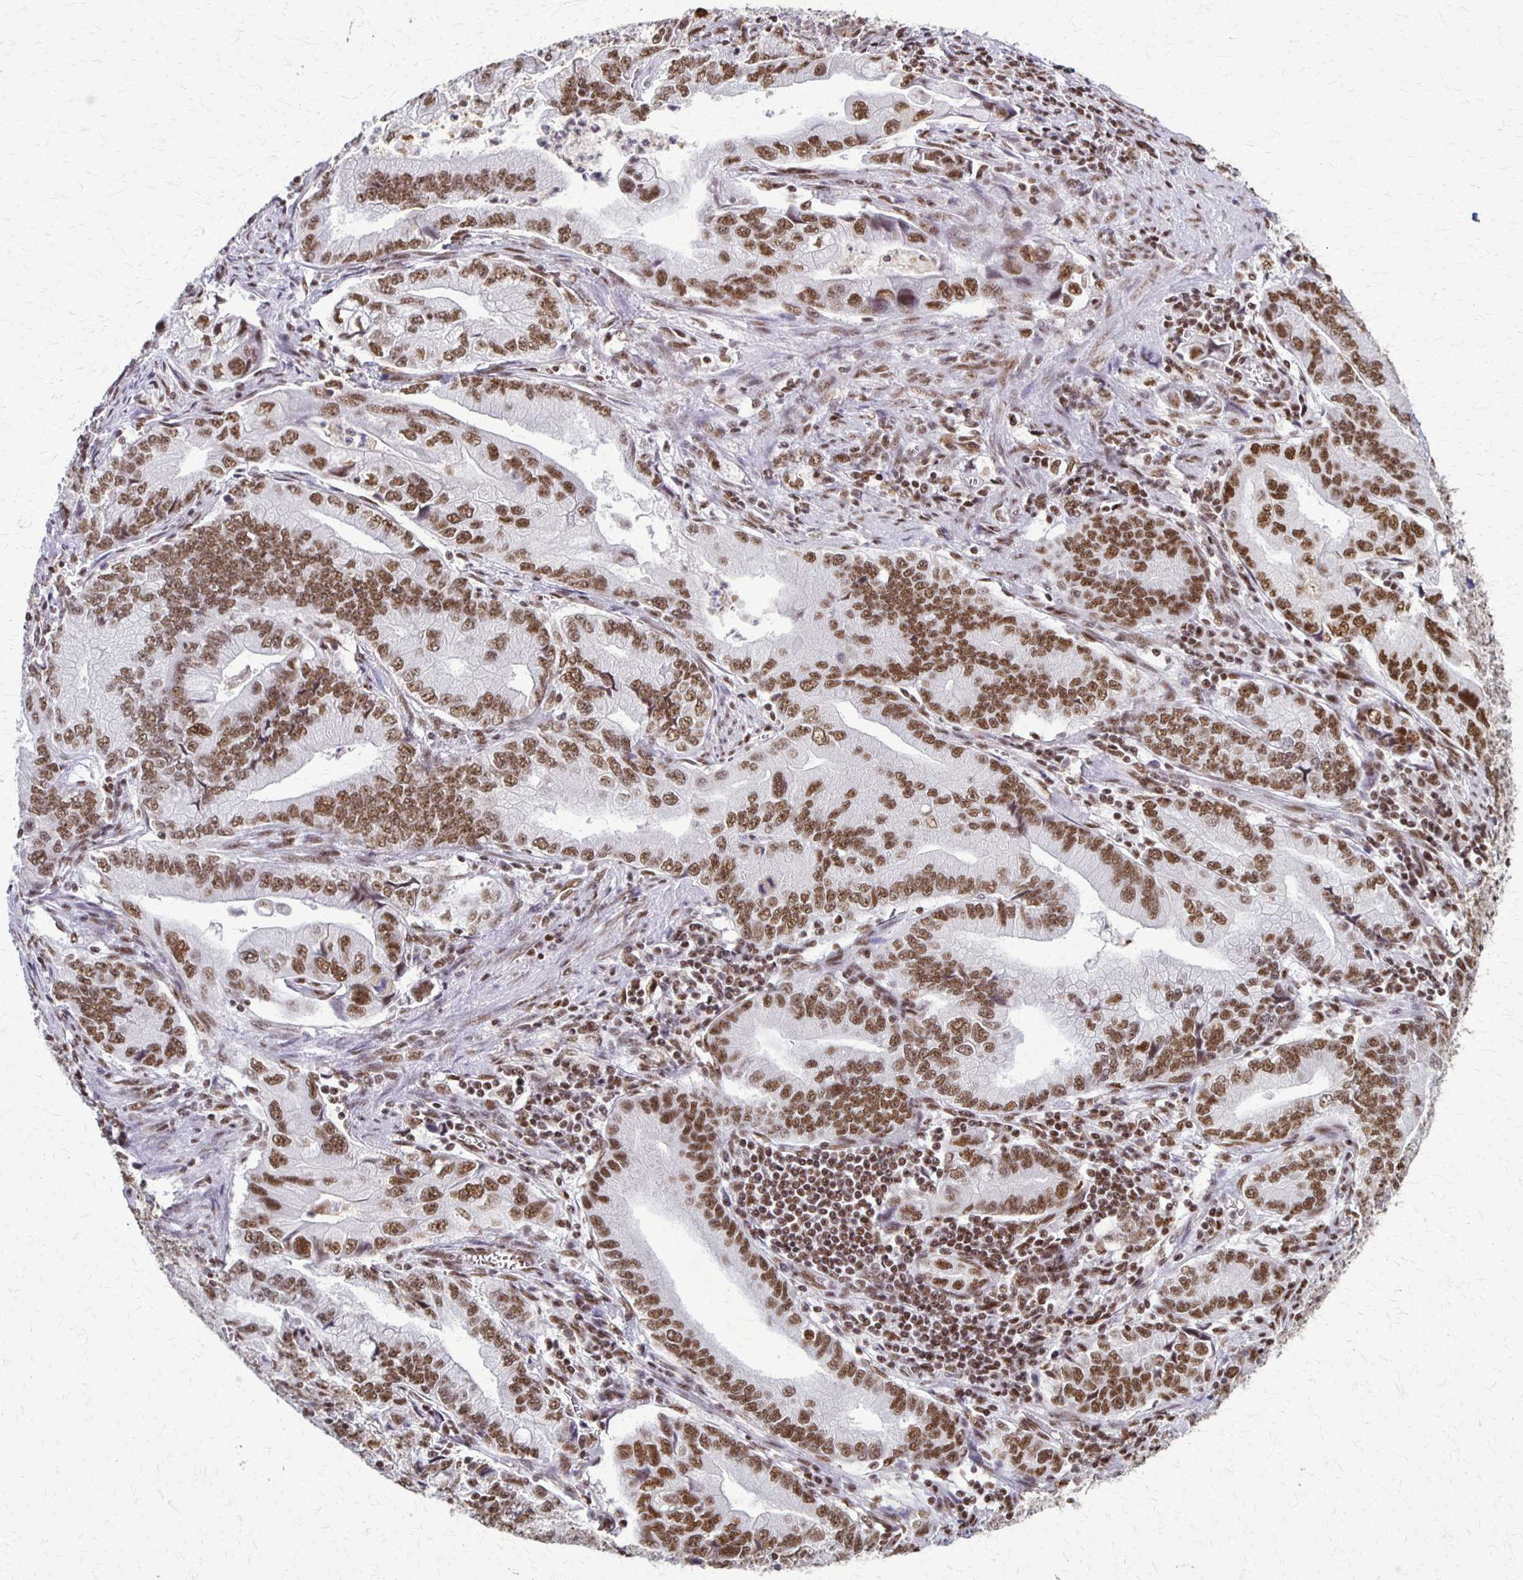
{"staining": {"intensity": "moderate", "quantity": ">75%", "location": "nuclear"}, "tissue": "stomach cancer", "cell_type": "Tumor cells", "image_type": "cancer", "snomed": [{"axis": "morphology", "description": "Adenocarcinoma, NOS"}, {"axis": "topography", "description": "Pancreas"}, {"axis": "topography", "description": "Stomach, upper"}], "caption": "Approximately >75% of tumor cells in human stomach cancer show moderate nuclear protein expression as visualized by brown immunohistochemical staining.", "gene": "XRCC6", "patient": {"sex": "male", "age": 77}}